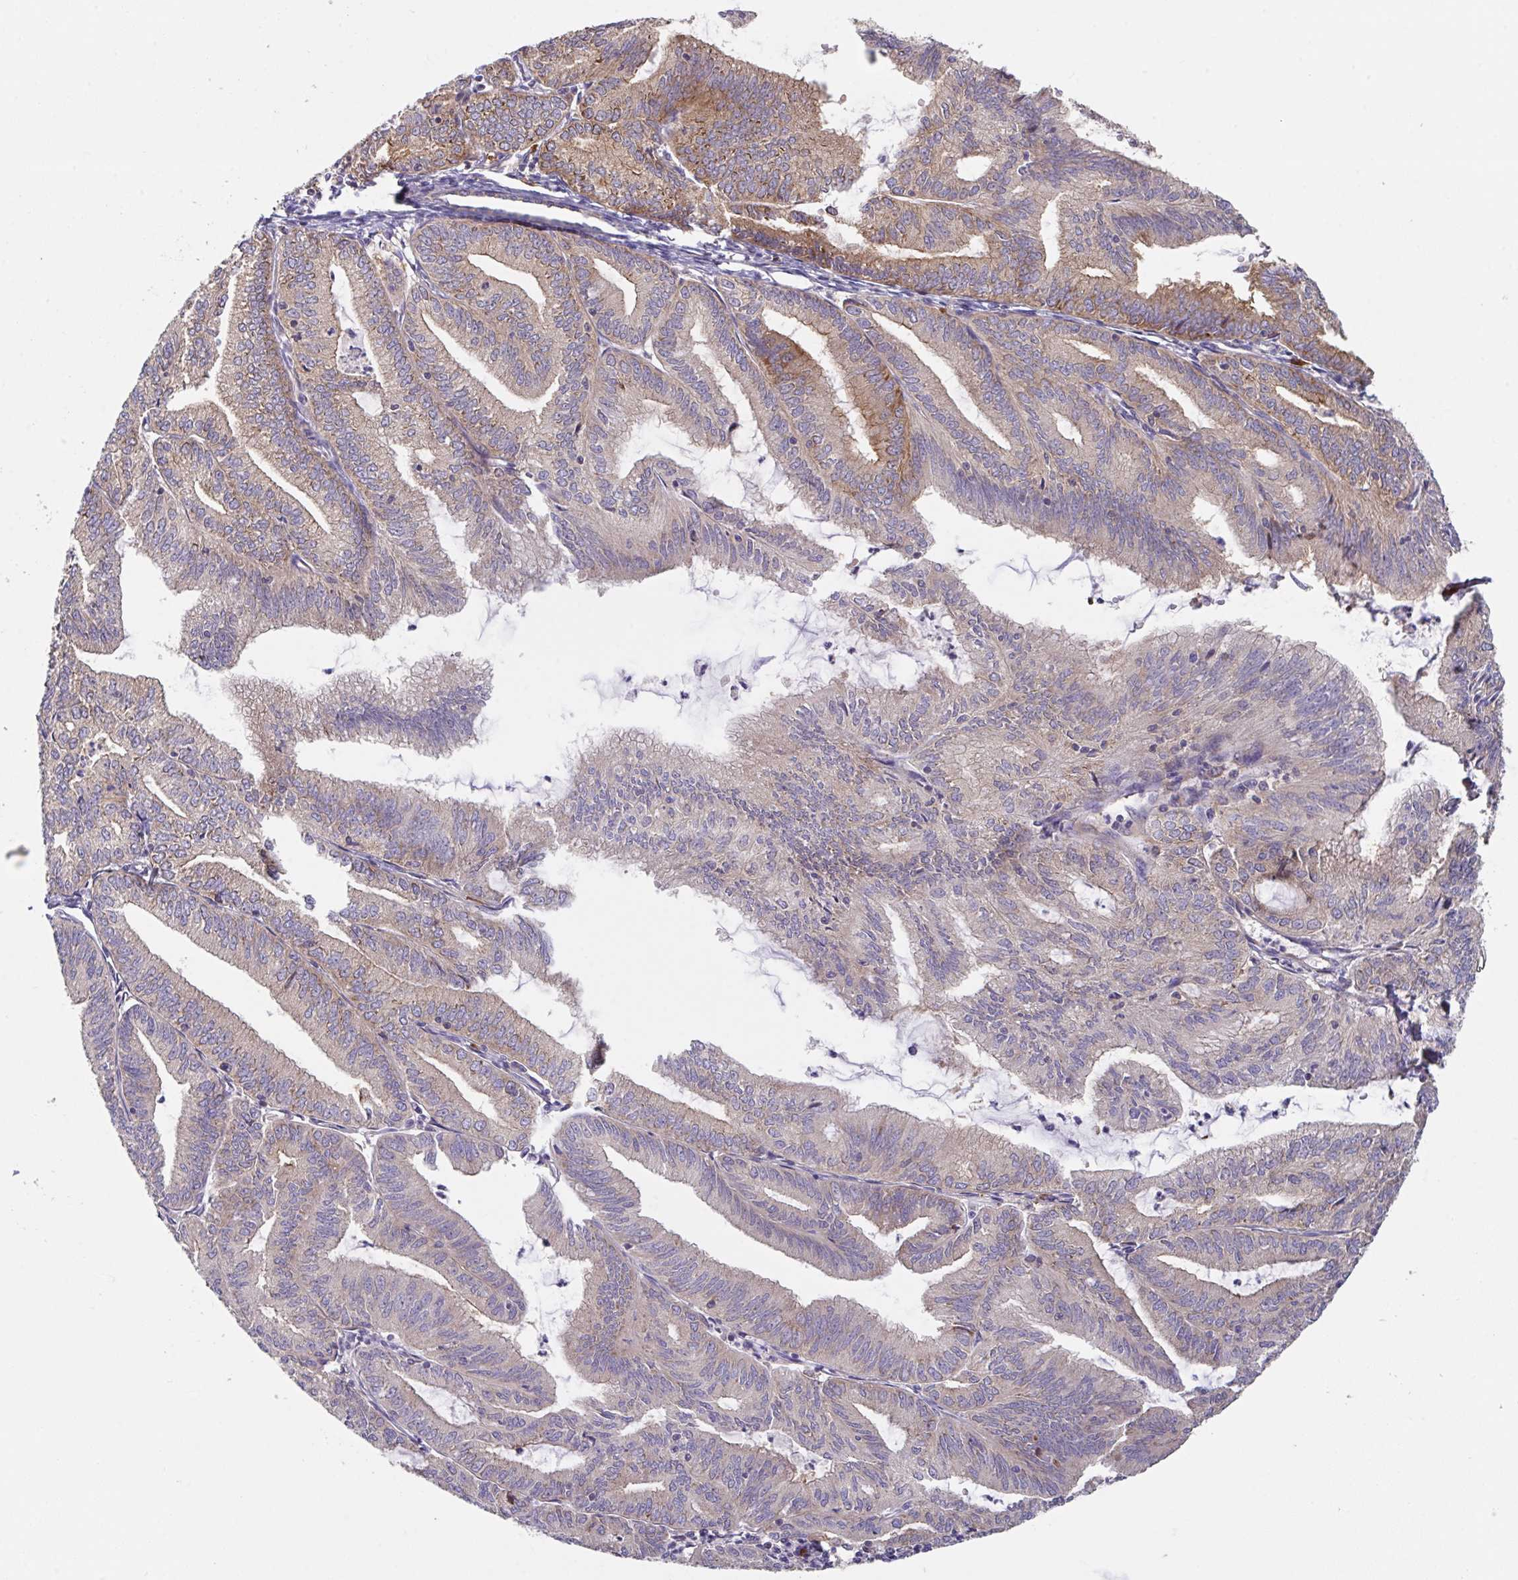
{"staining": {"intensity": "moderate", "quantity": "25%-75%", "location": "cytoplasmic/membranous"}, "tissue": "endometrial cancer", "cell_type": "Tumor cells", "image_type": "cancer", "snomed": [{"axis": "morphology", "description": "Adenocarcinoma, NOS"}, {"axis": "topography", "description": "Endometrium"}], "caption": "IHC (DAB) staining of human endometrial cancer (adenocarcinoma) displays moderate cytoplasmic/membranous protein expression in approximately 25%-75% of tumor cells.", "gene": "YARS2", "patient": {"sex": "female", "age": 70}}